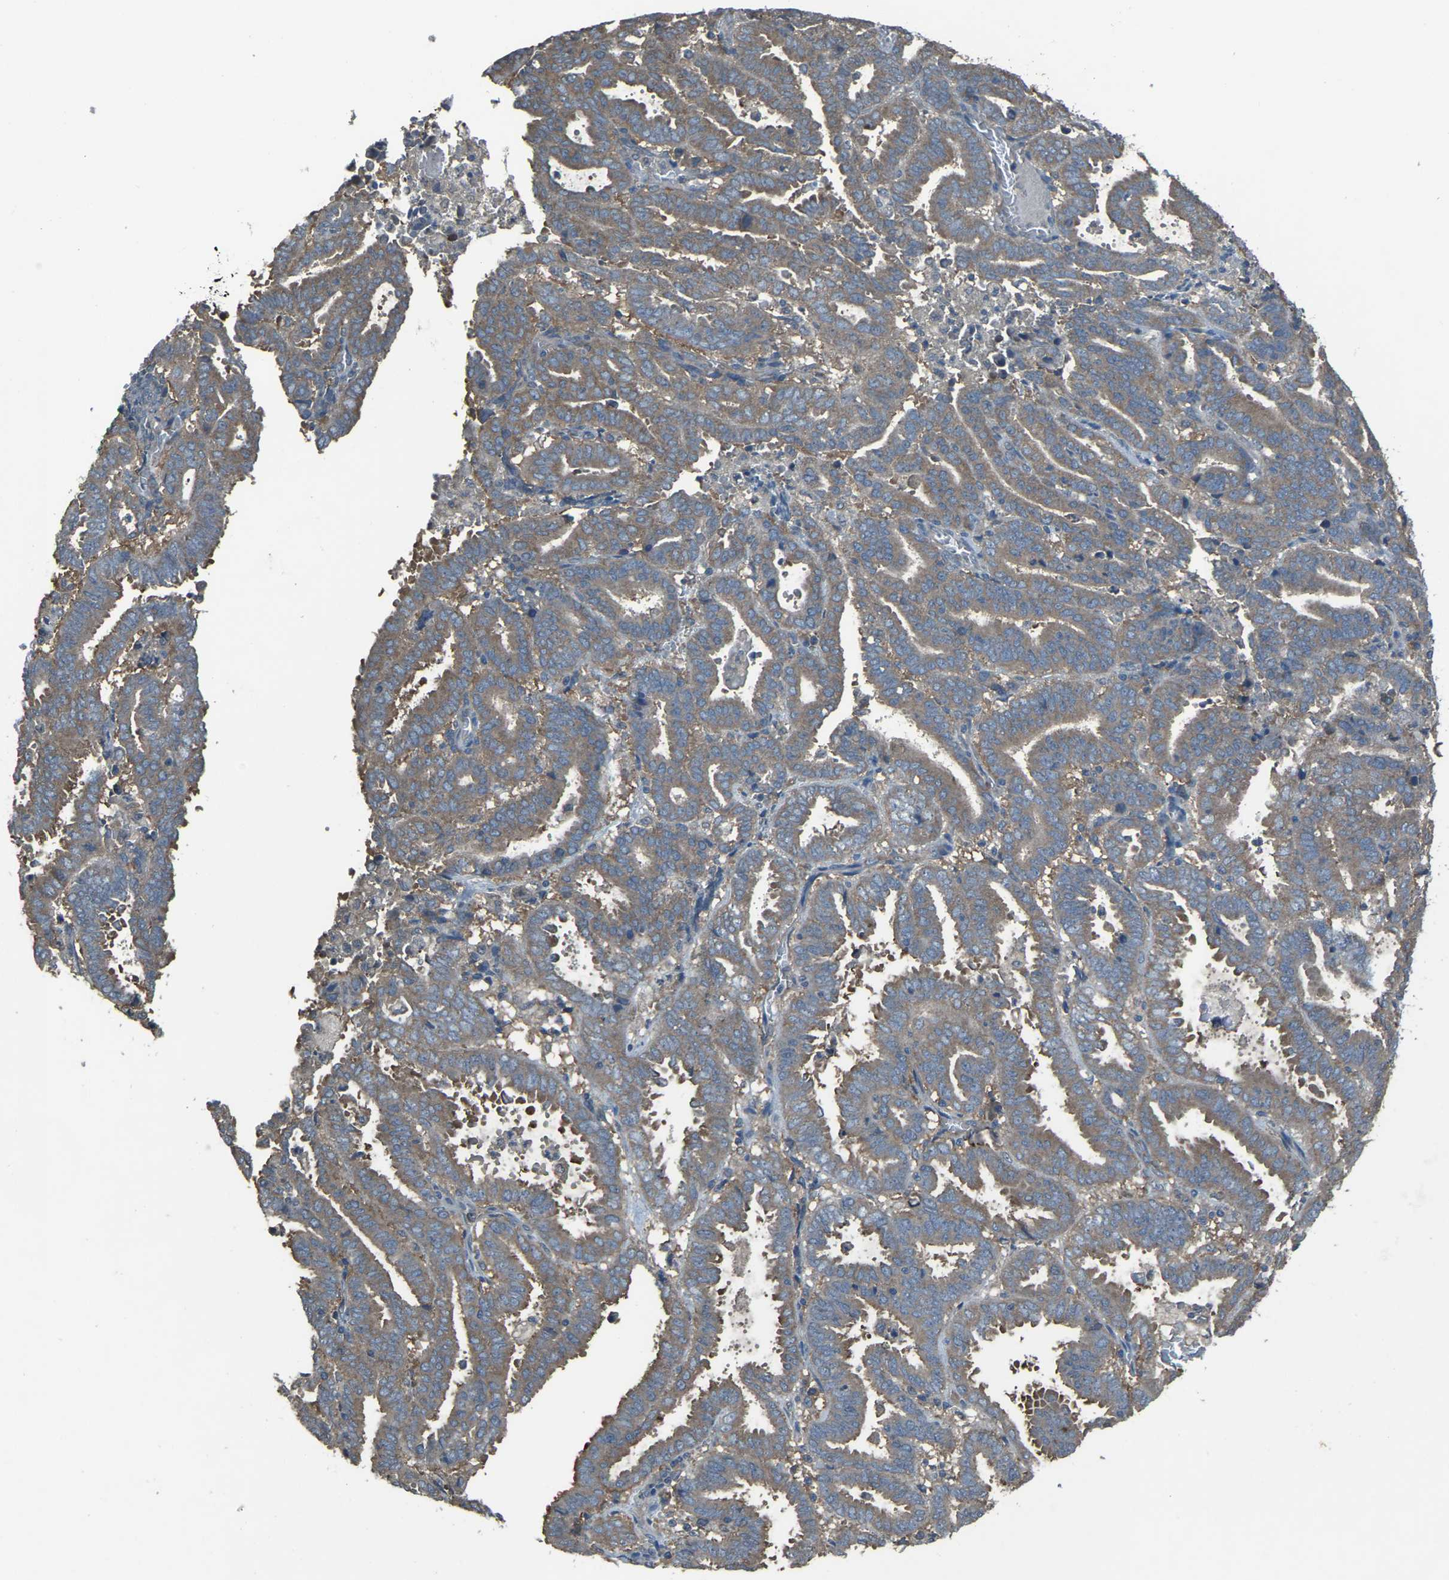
{"staining": {"intensity": "moderate", "quantity": ">75%", "location": "cytoplasmic/membranous"}, "tissue": "endometrial cancer", "cell_type": "Tumor cells", "image_type": "cancer", "snomed": [{"axis": "morphology", "description": "Adenocarcinoma, NOS"}, {"axis": "topography", "description": "Uterus"}], "caption": "Immunohistochemistry of human endometrial cancer exhibits medium levels of moderate cytoplasmic/membranous staining in approximately >75% of tumor cells.", "gene": "AIMP1", "patient": {"sex": "female", "age": 83}}